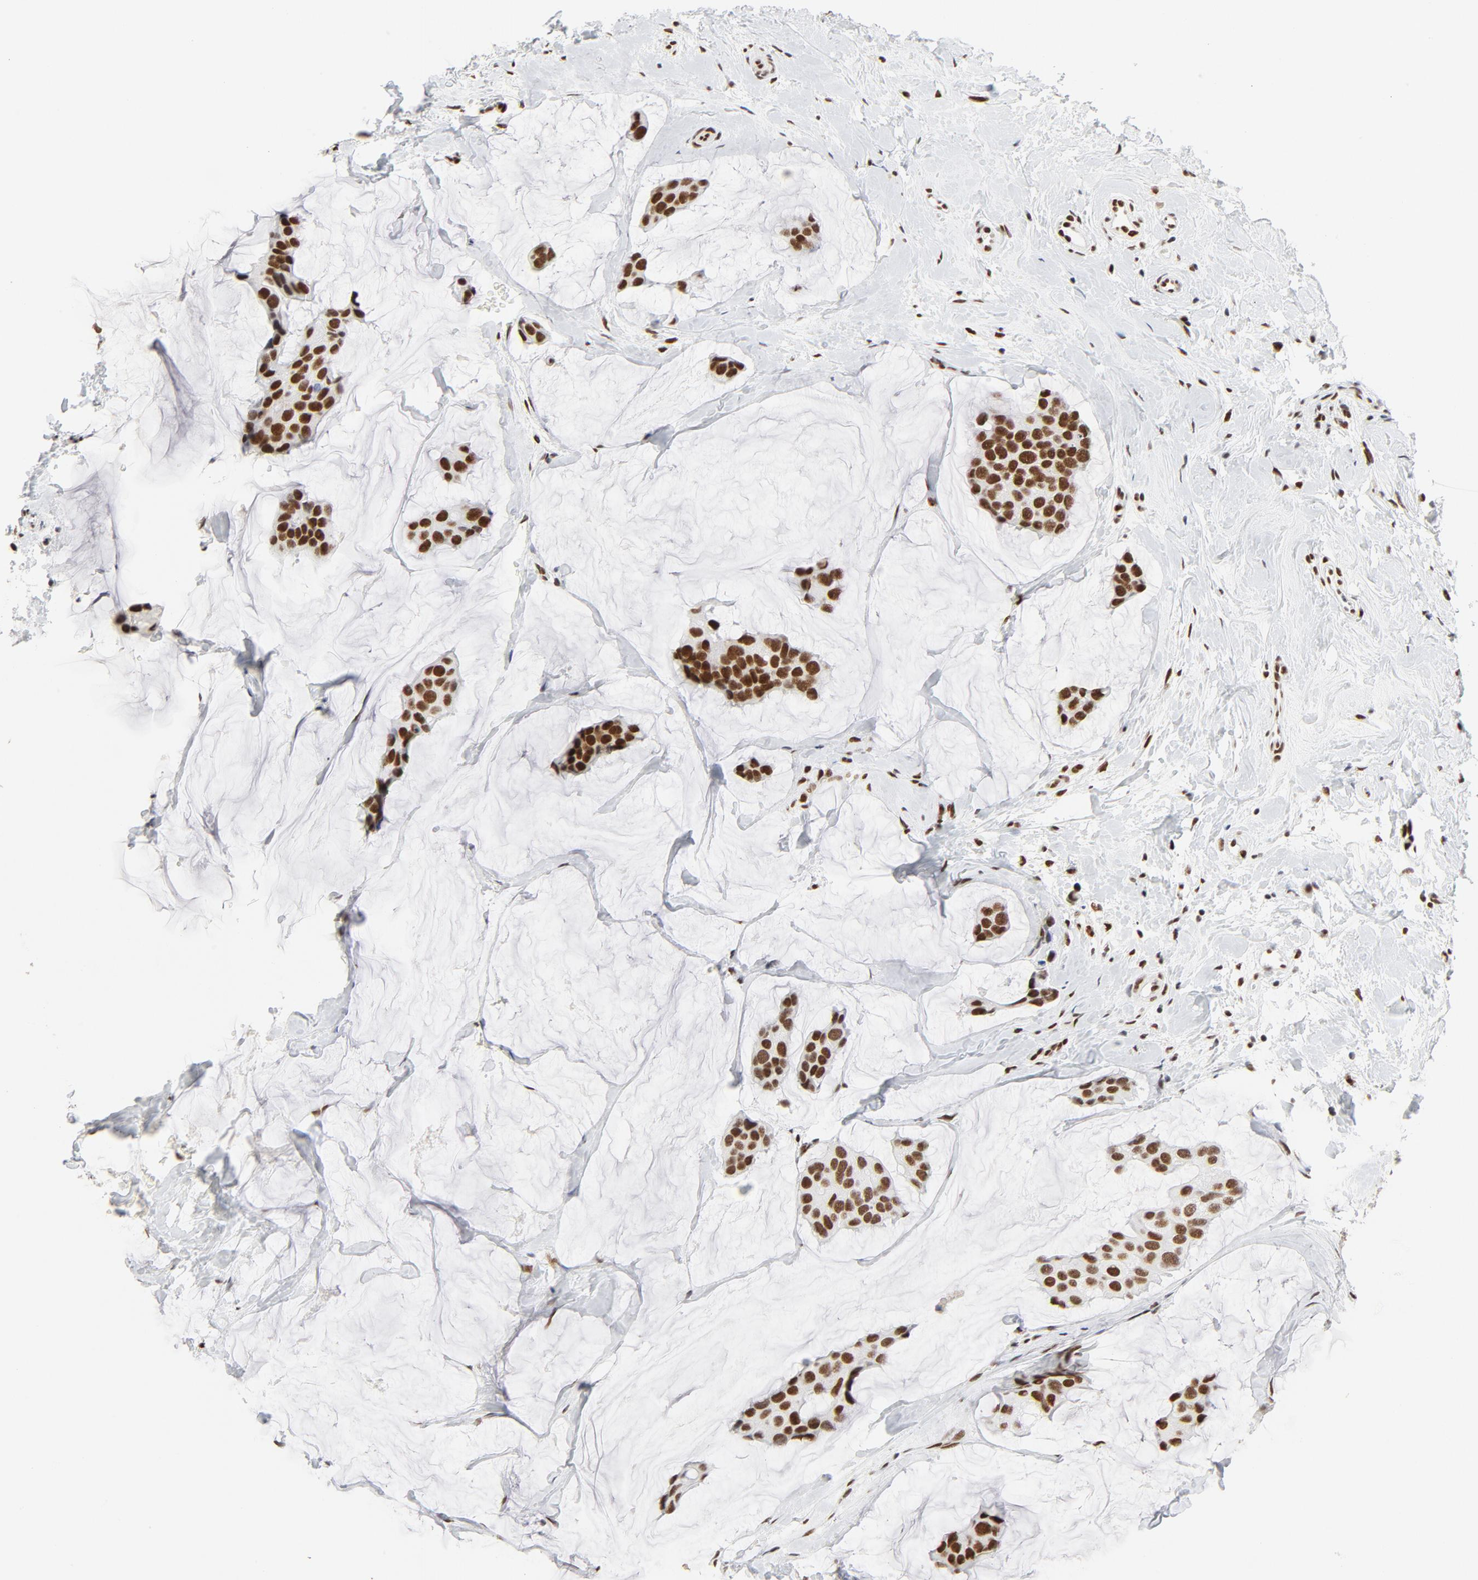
{"staining": {"intensity": "strong", "quantity": ">75%", "location": "nuclear"}, "tissue": "breast cancer", "cell_type": "Tumor cells", "image_type": "cancer", "snomed": [{"axis": "morphology", "description": "Normal tissue, NOS"}, {"axis": "morphology", "description": "Duct carcinoma"}, {"axis": "topography", "description": "Breast"}], "caption": "A brown stain highlights strong nuclear expression of a protein in breast infiltrating ductal carcinoma tumor cells.", "gene": "GTF2H1", "patient": {"sex": "female", "age": 50}}